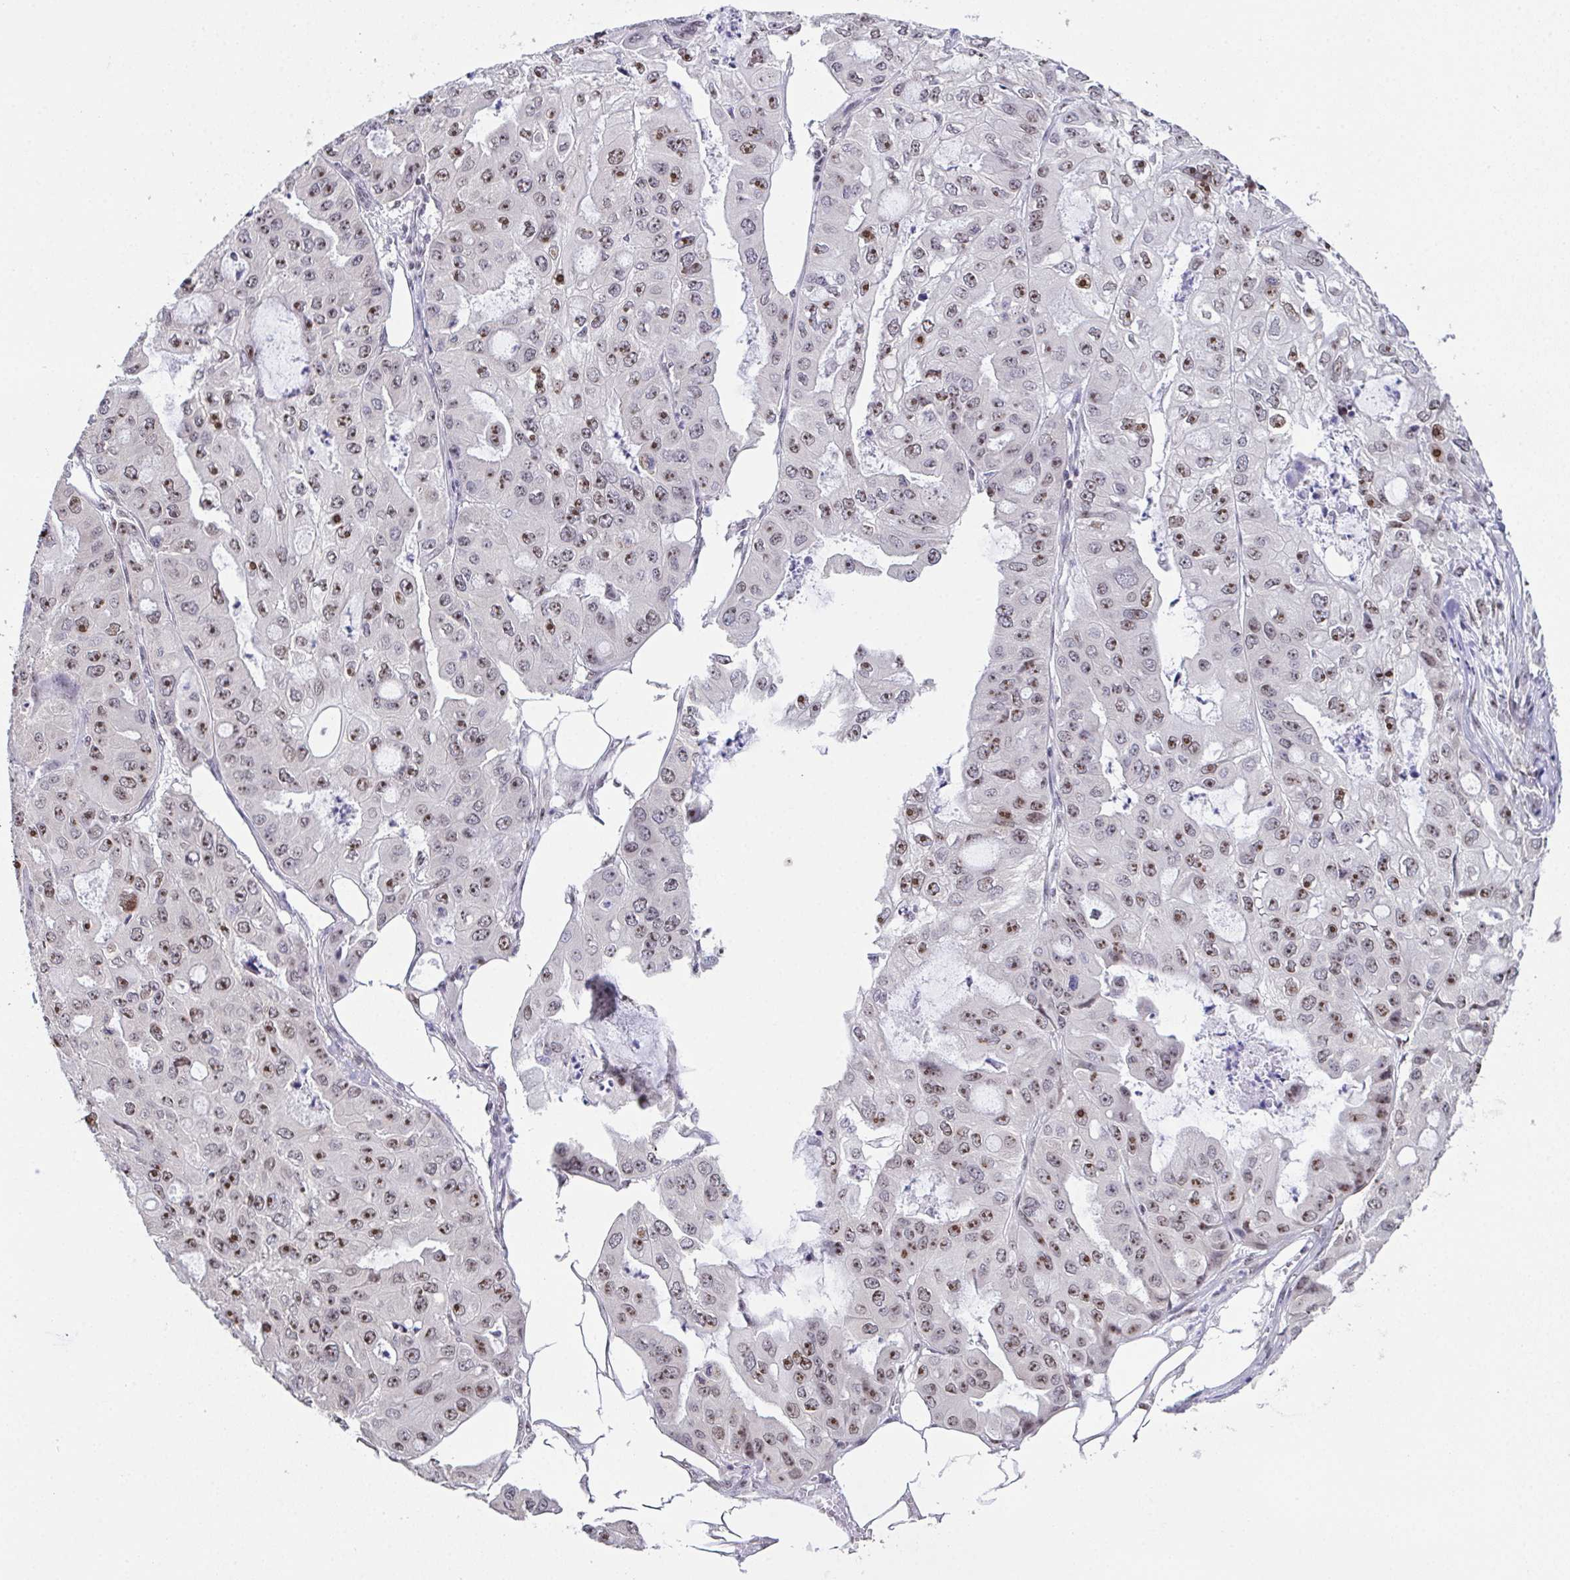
{"staining": {"intensity": "moderate", "quantity": ">75%", "location": "nuclear"}, "tissue": "ovarian cancer", "cell_type": "Tumor cells", "image_type": "cancer", "snomed": [{"axis": "morphology", "description": "Cystadenocarcinoma, serous, NOS"}, {"axis": "topography", "description": "Ovary"}], "caption": "Moderate nuclear positivity for a protein is appreciated in about >75% of tumor cells of ovarian cancer using immunohistochemistry.", "gene": "ZNF800", "patient": {"sex": "female", "age": 56}}